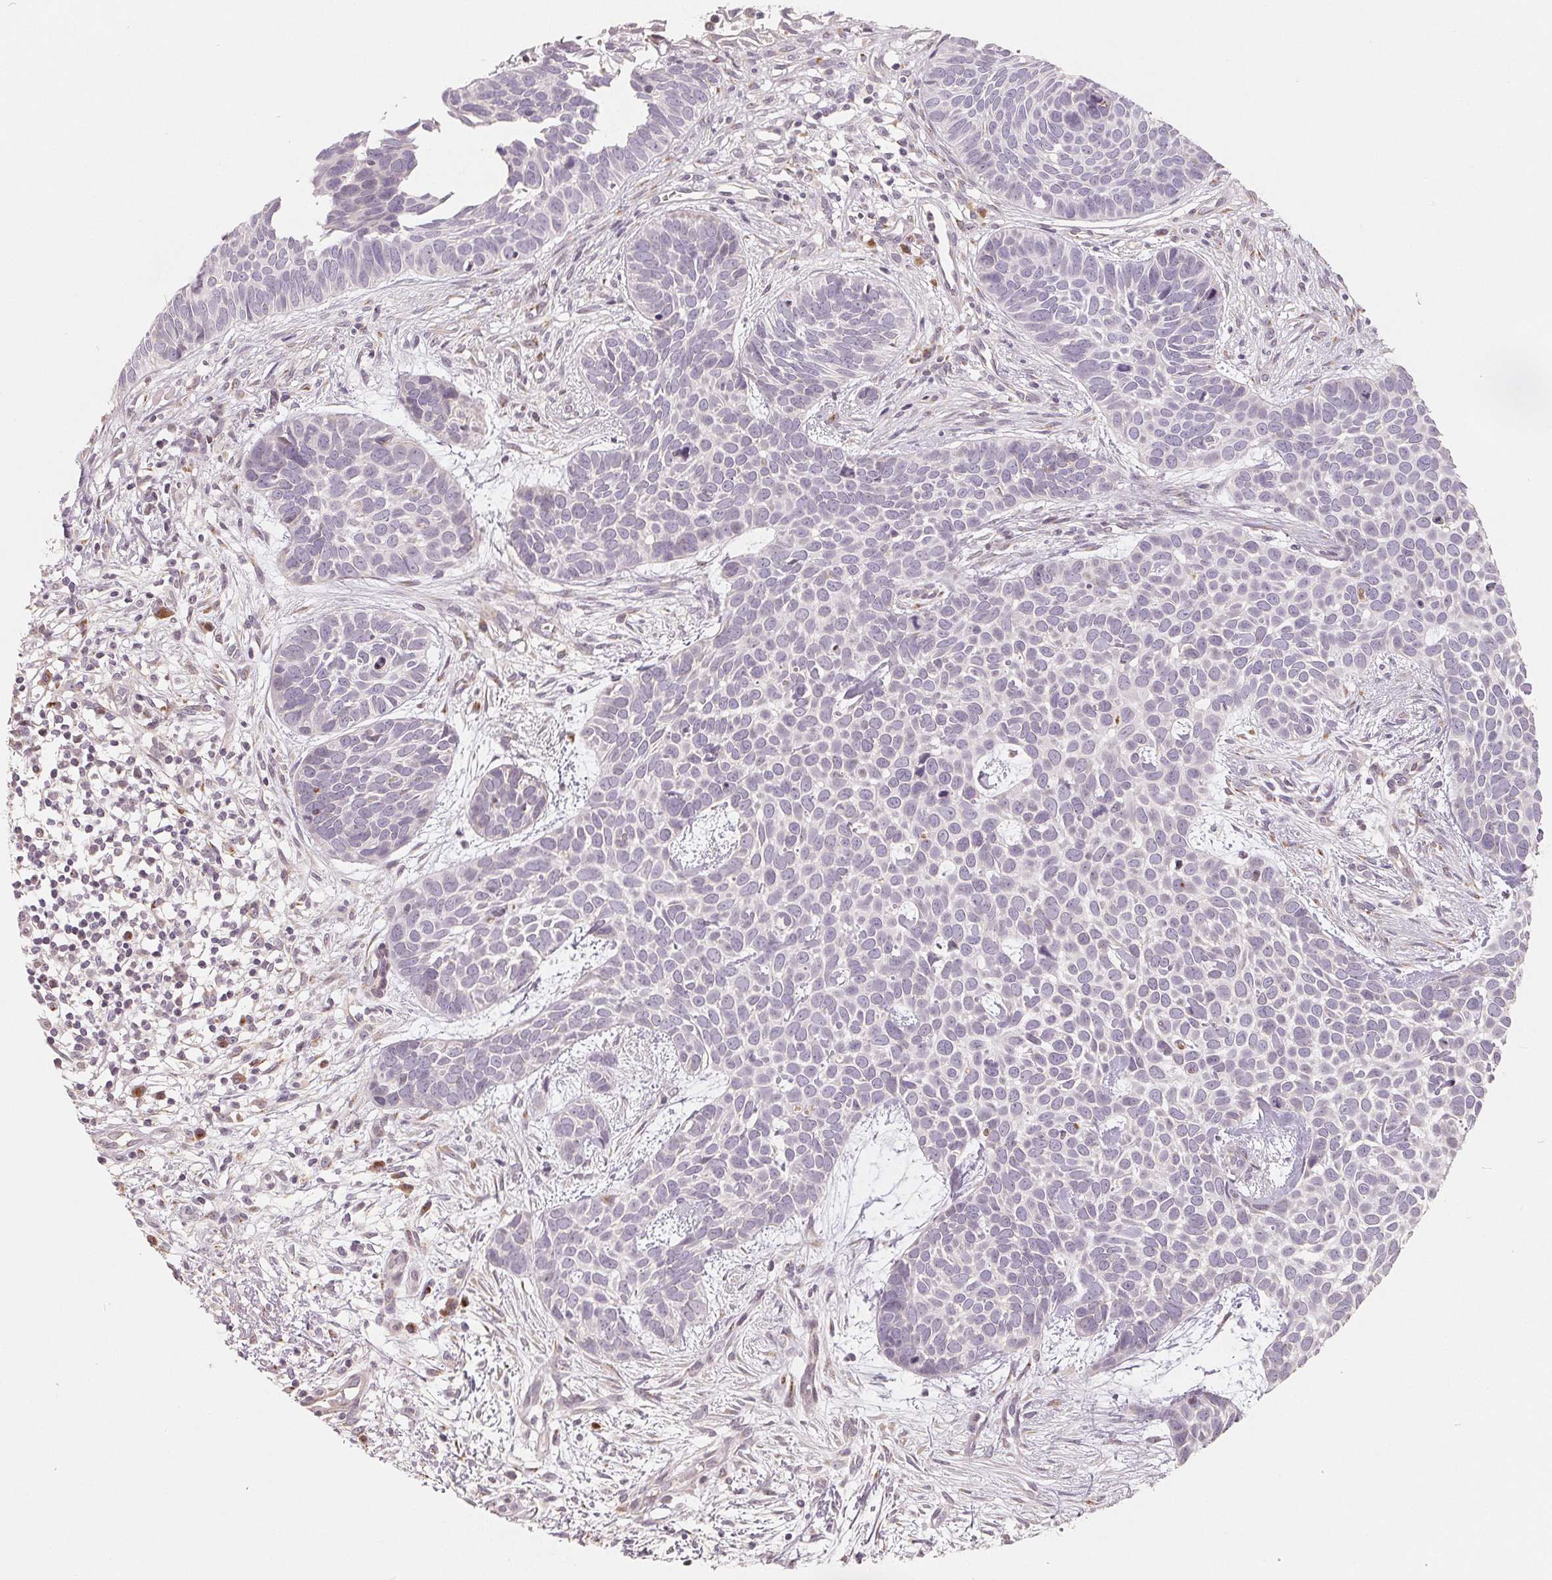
{"staining": {"intensity": "negative", "quantity": "none", "location": "none"}, "tissue": "skin cancer", "cell_type": "Tumor cells", "image_type": "cancer", "snomed": [{"axis": "morphology", "description": "Basal cell carcinoma"}, {"axis": "topography", "description": "Skin"}], "caption": "The immunohistochemistry photomicrograph has no significant expression in tumor cells of skin cancer tissue. The staining is performed using DAB (3,3'-diaminobenzidine) brown chromogen with nuclei counter-stained in using hematoxylin.", "gene": "TMSB15B", "patient": {"sex": "male", "age": 69}}